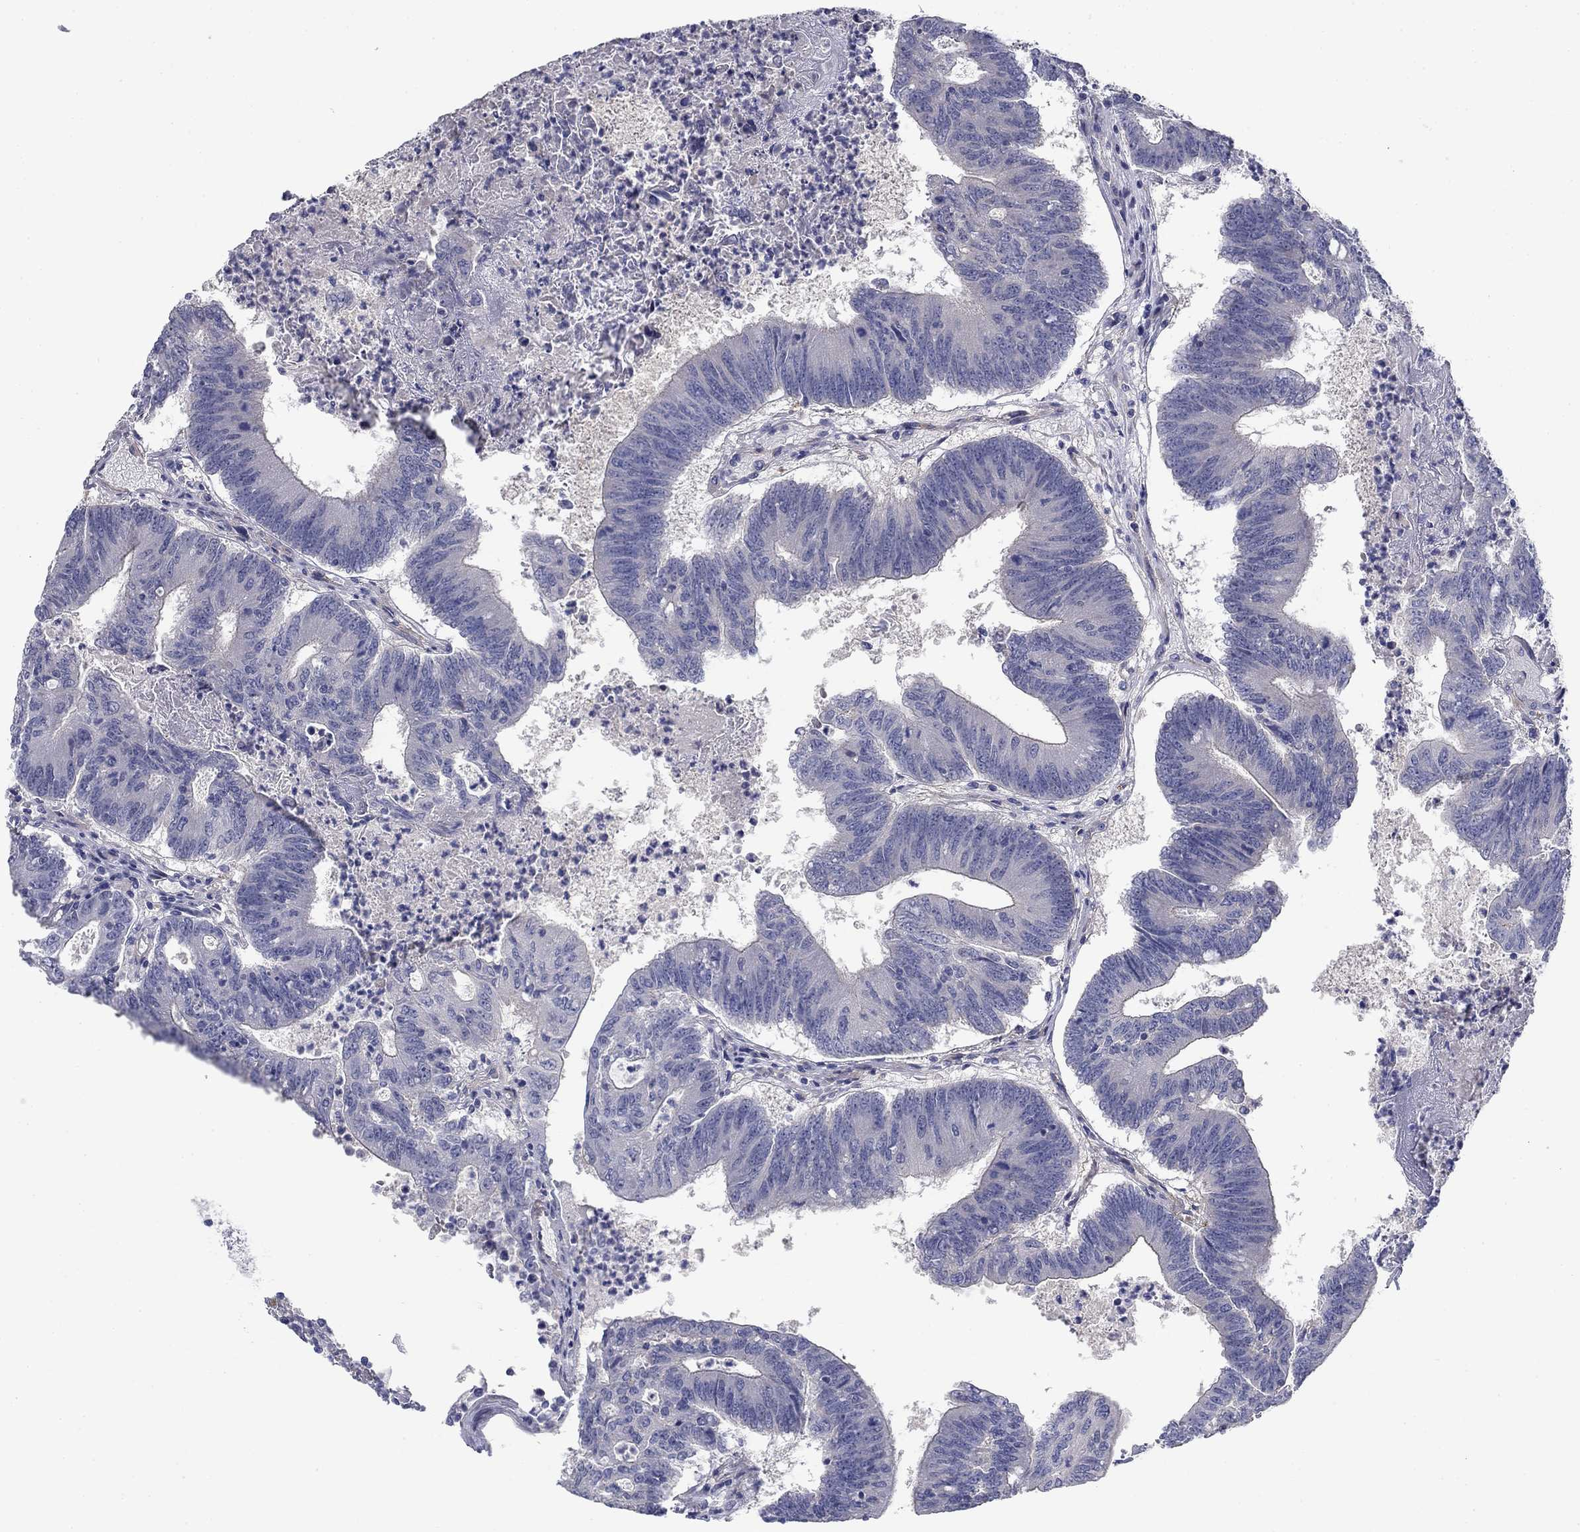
{"staining": {"intensity": "negative", "quantity": "none", "location": "none"}, "tissue": "colorectal cancer", "cell_type": "Tumor cells", "image_type": "cancer", "snomed": [{"axis": "morphology", "description": "Adenocarcinoma, NOS"}, {"axis": "topography", "description": "Colon"}], "caption": "A high-resolution histopathology image shows immunohistochemistry (IHC) staining of colorectal adenocarcinoma, which displays no significant expression in tumor cells. (Stains: DAB IHC with hematoxylin counter stain, Microscopy: brightfield microscopy at high magnification).", "gene": "GRK7", "patient": {"sex": "female", "age": 70}}